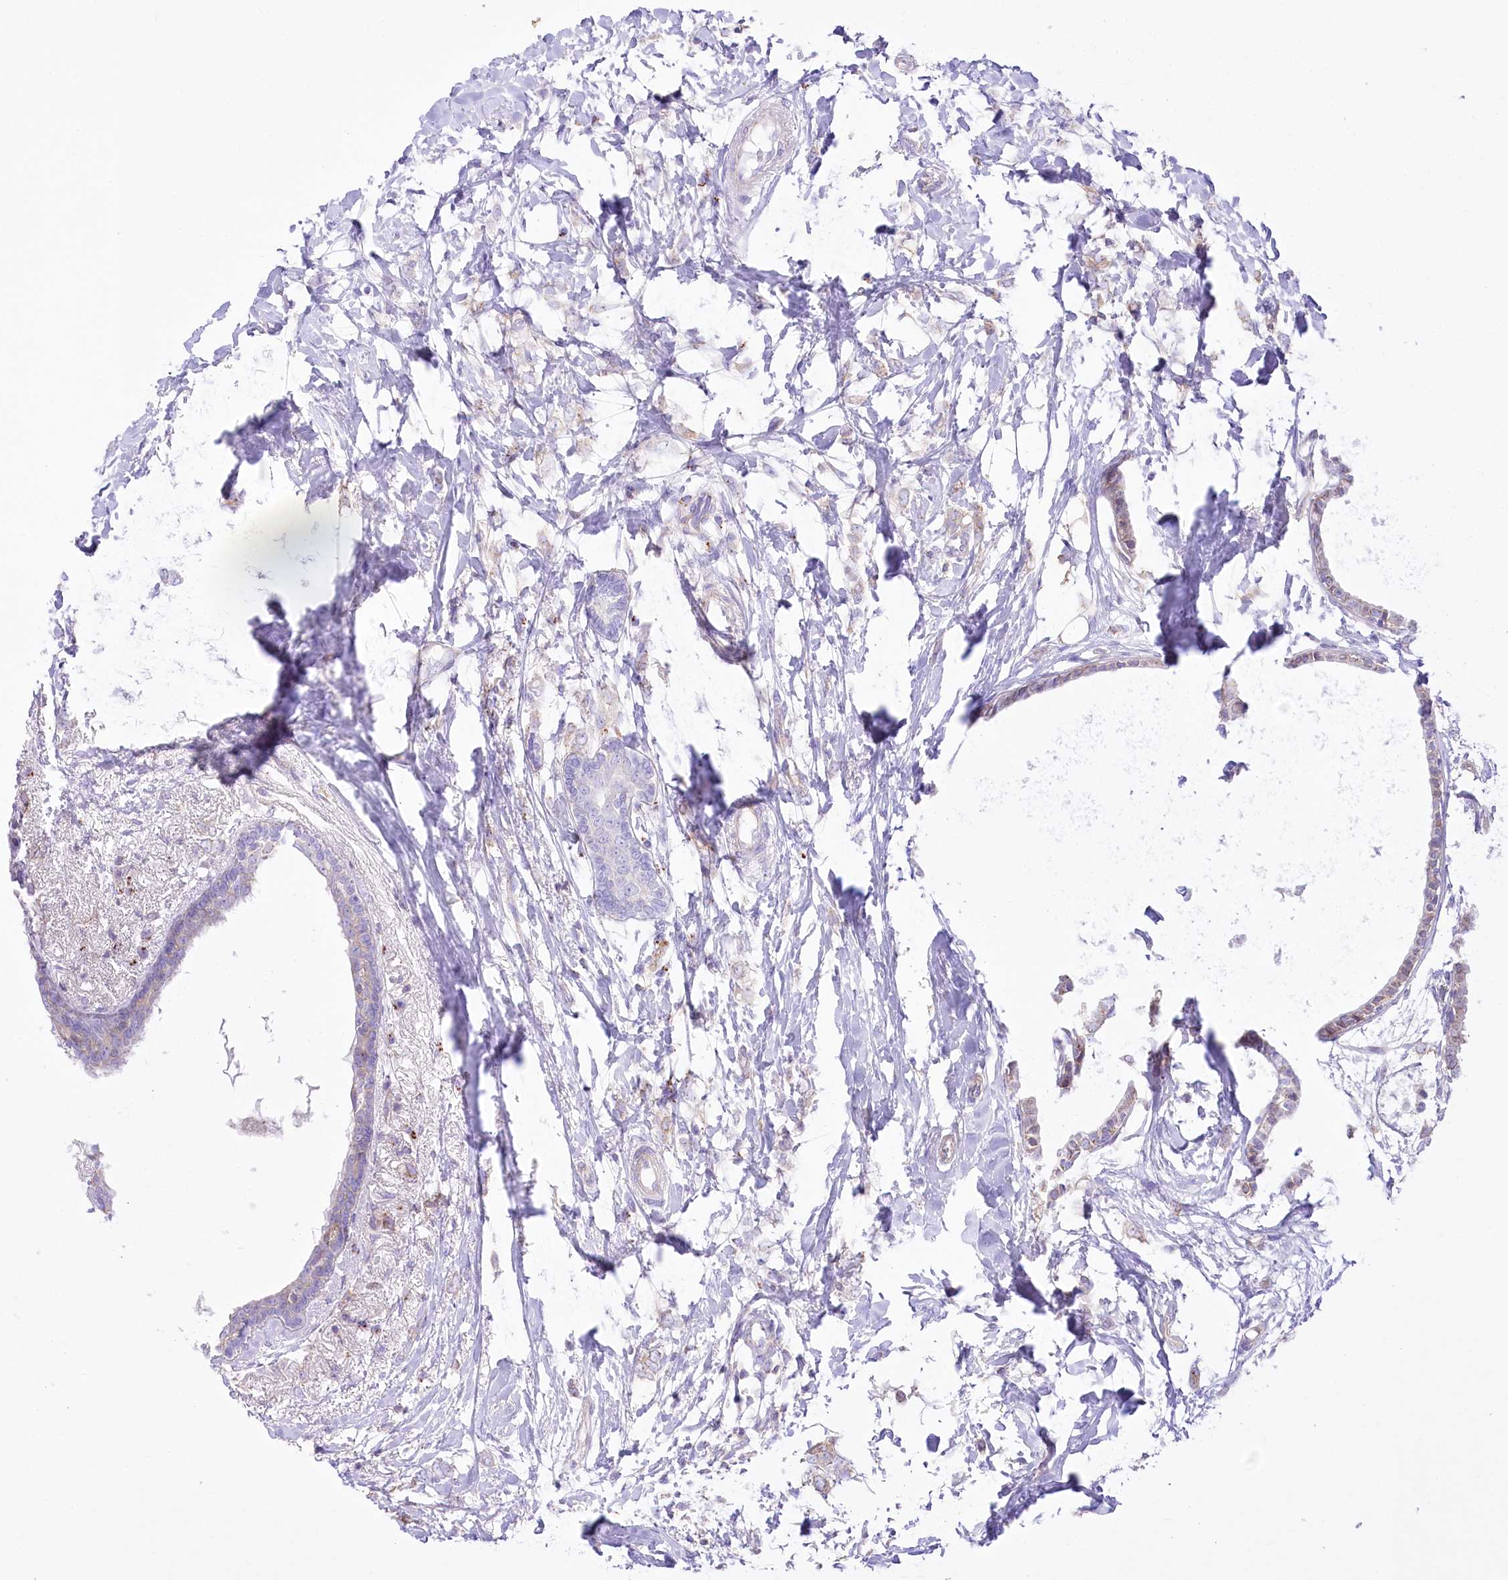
{"staining": {"intensity": "weak", "quantity": "<25%", "location": "cytoplasmic/membranous"}, "tissue": "breast cancer", "cell_type": "Tumor cells", "image_type": "cancer", "snomed": [{"axis": "morphology", "description": "Normal tissue, NOS"}, {"axis": "morphology", "description": "Lobular carcinoma"}, {"axis": "topography", "description": "Breast"}], "caption": "Breast cancer (lobular carcinoma) was stained to show a protein in brown. There is no significant positivity in tumor cells.", "gene": "FAM216A", "patient": {"sex": "female", "age": 47}}